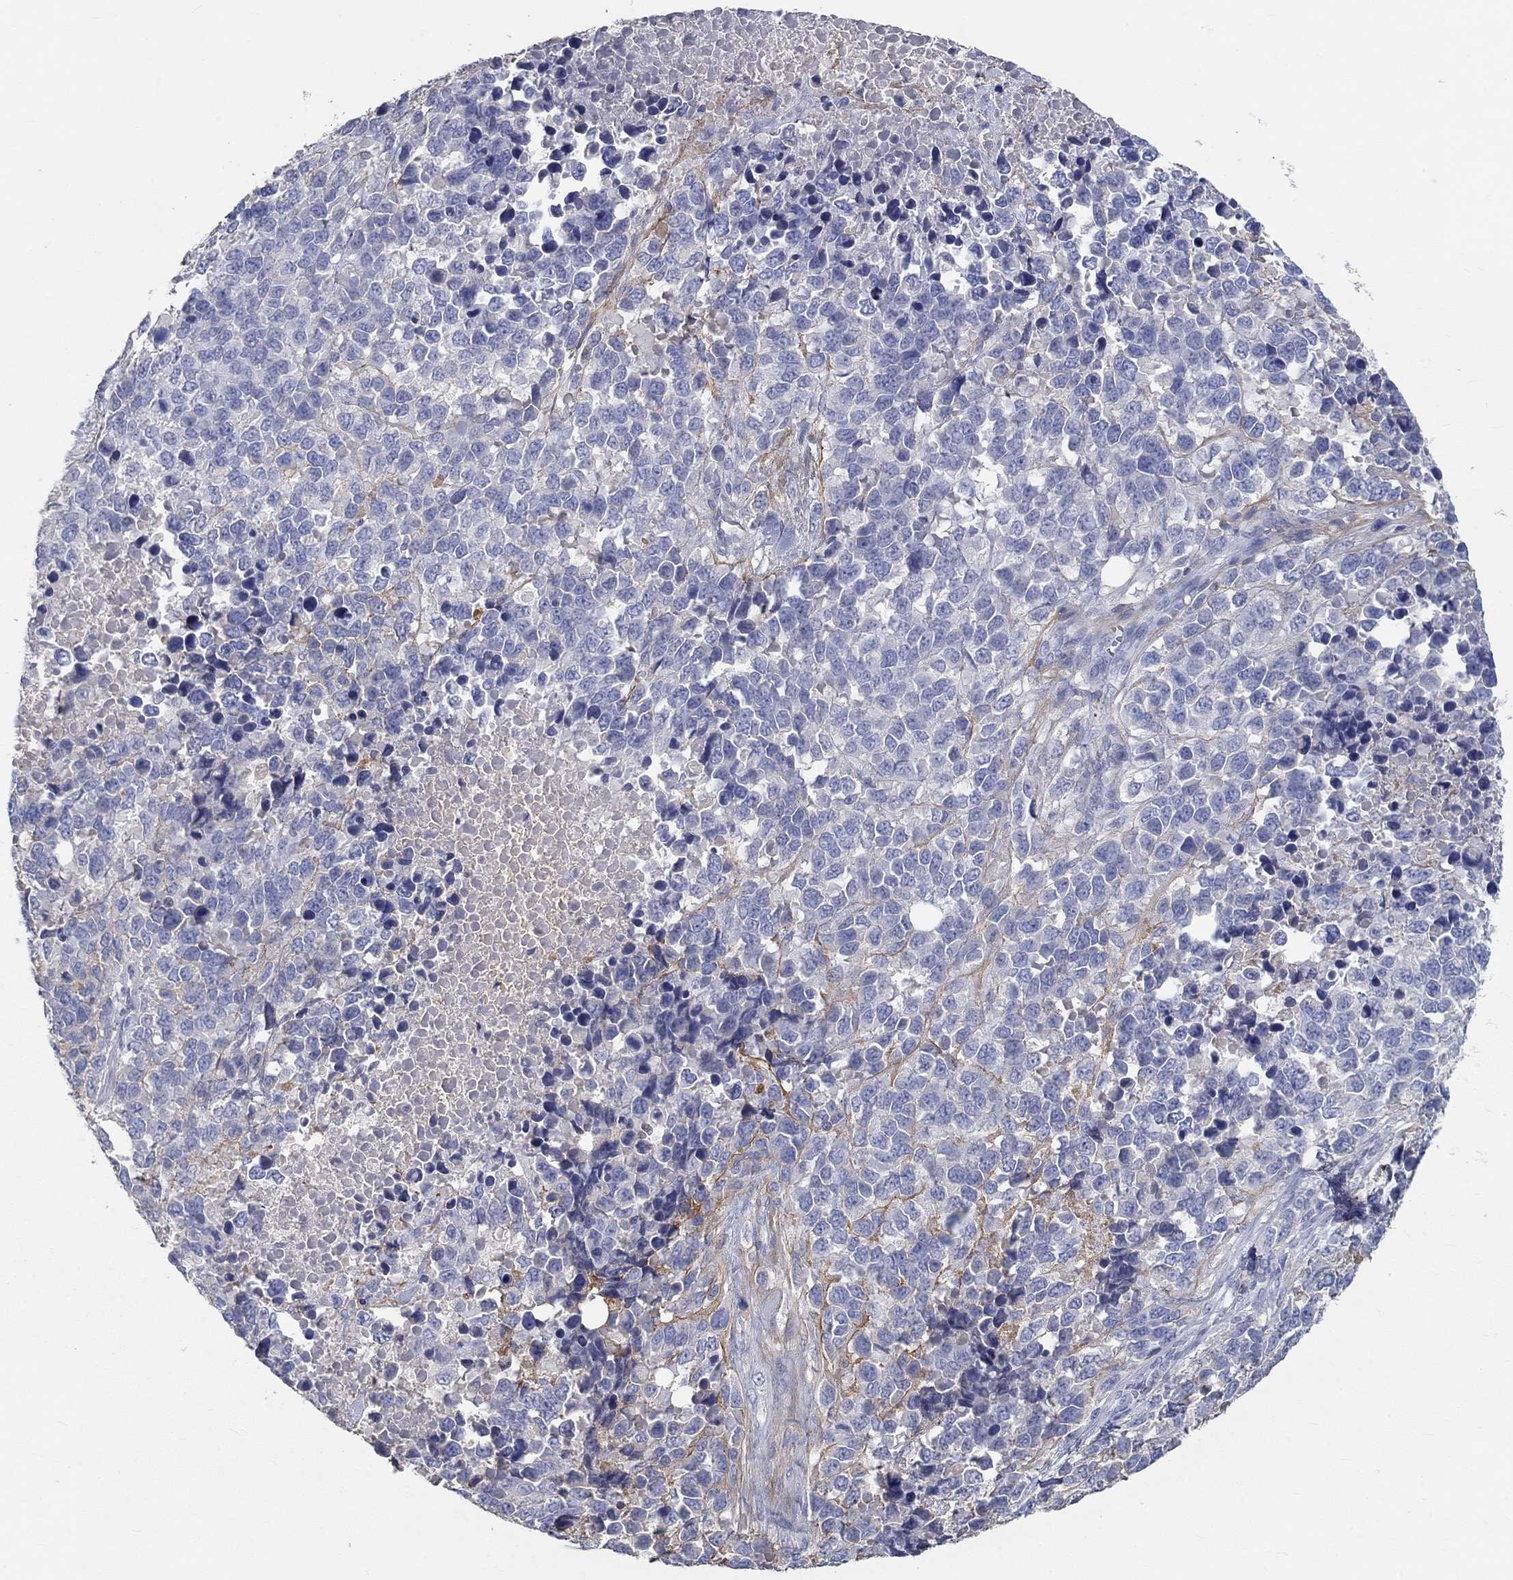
{"staining": {"intensity": "weak", "quantity": "<25%", "location": "cytoplasmic/membranous"}, "tissue": "melanoma", "cell_type": "Tumor cells", "image_type": "cancer", "snomed": [{"axis": "morphology", "description": "Malignant melanoma, Metastatic site"}, {"axis": "topography", "description": "Skin"}], "caption": "High magnification brightfield microscopy of malignant melanoma (metastatic site) stained with DAB (brown) and counterstained with hematoxylin (blue): tumor cells show no significant expression.", "gene": "FGF2", "patient": {"sex": "male", "age": 84}}